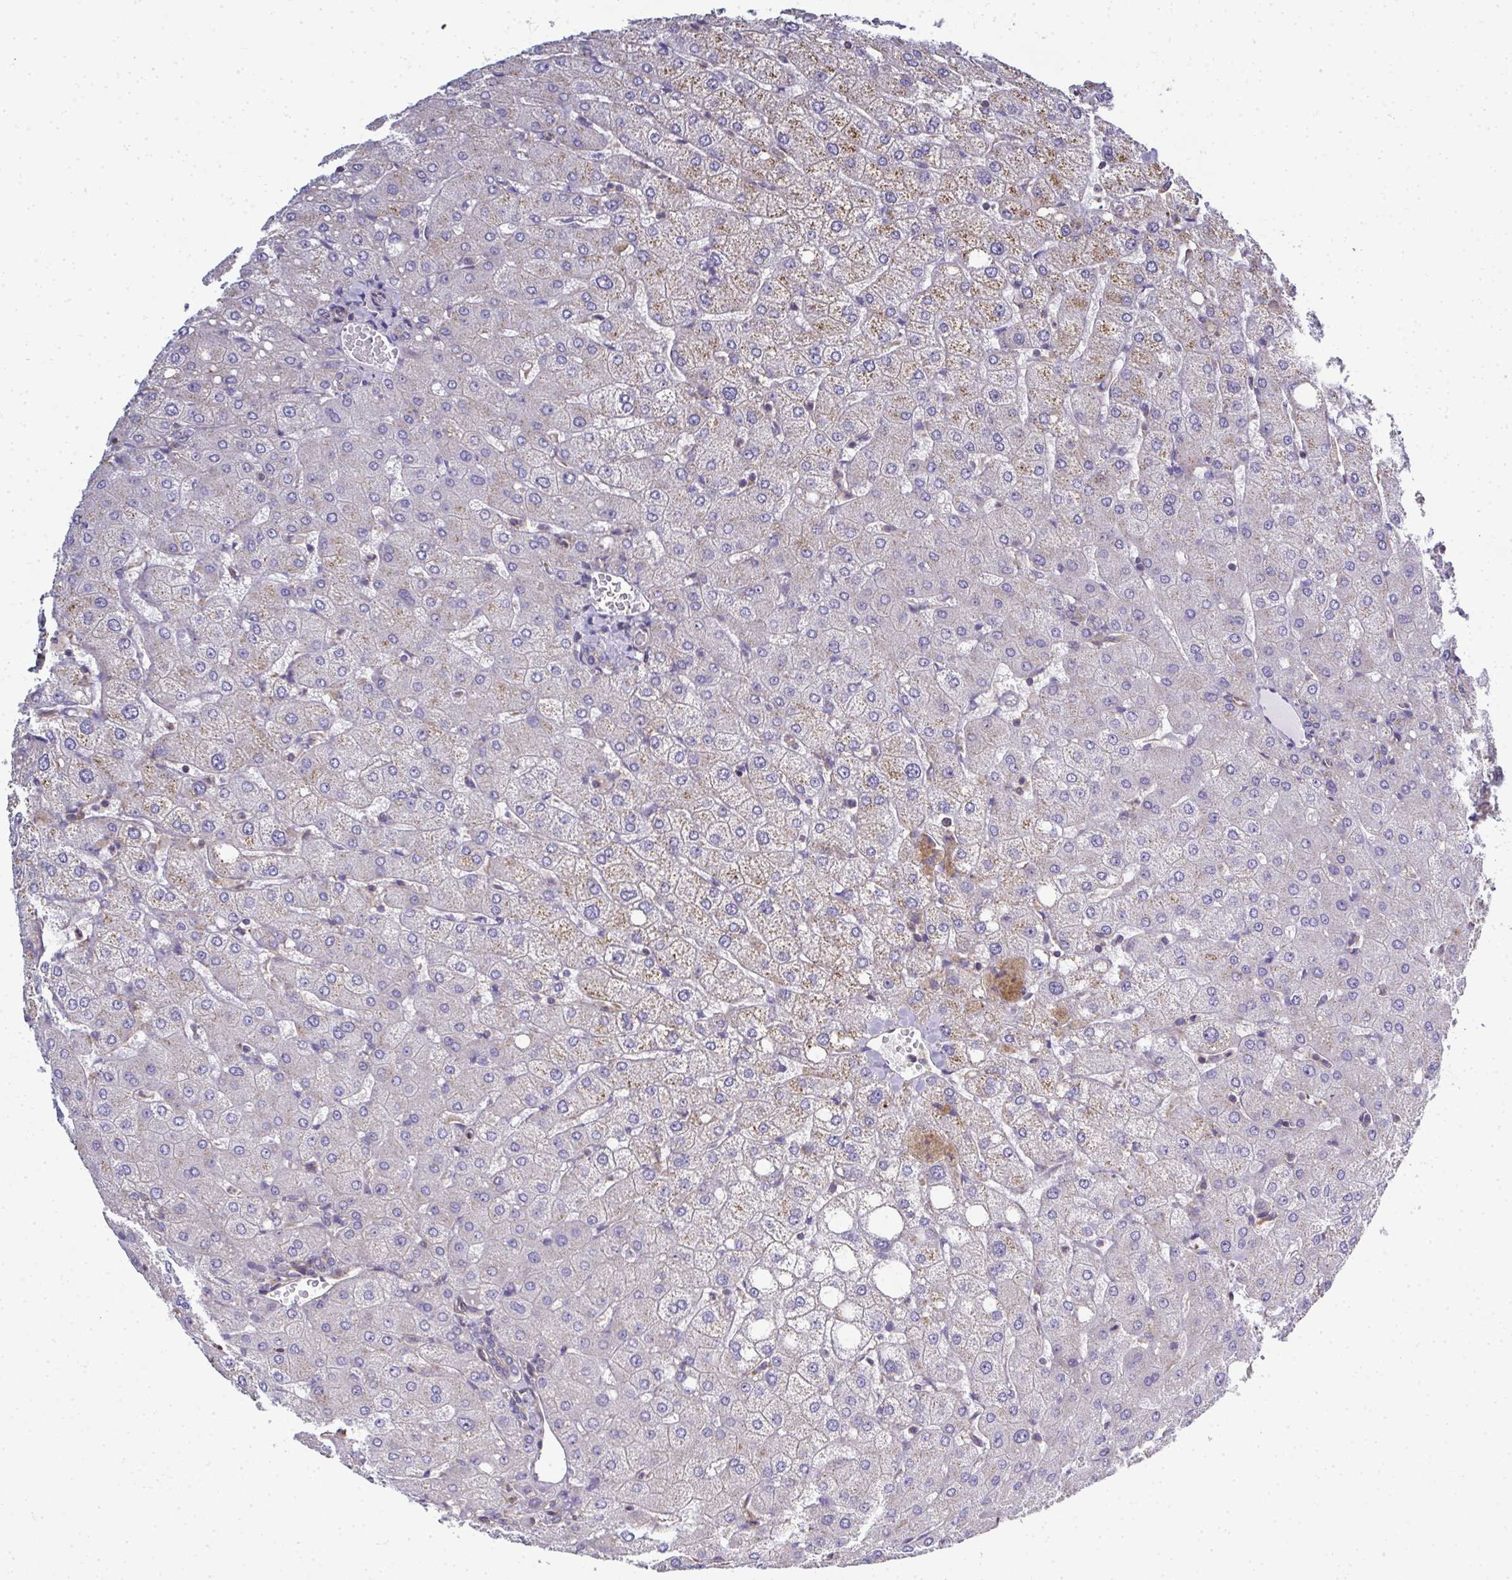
{"staining": {"intensity": "negative", "quantity": "none", "location": "none"}, "tissue": "liver", "cell_type": "Cholangiocytes", "image_type": "normal", "snomed": [{"axis": "morphology", "description": "Normal tissue, NOS"}, {"axis": "topography", "description": "Liver"}], "caption": "There is no significant positivity in cholangiocytes of liver.", "gene": "MYL1", "patient": {"sex": "female", "age": 54}}